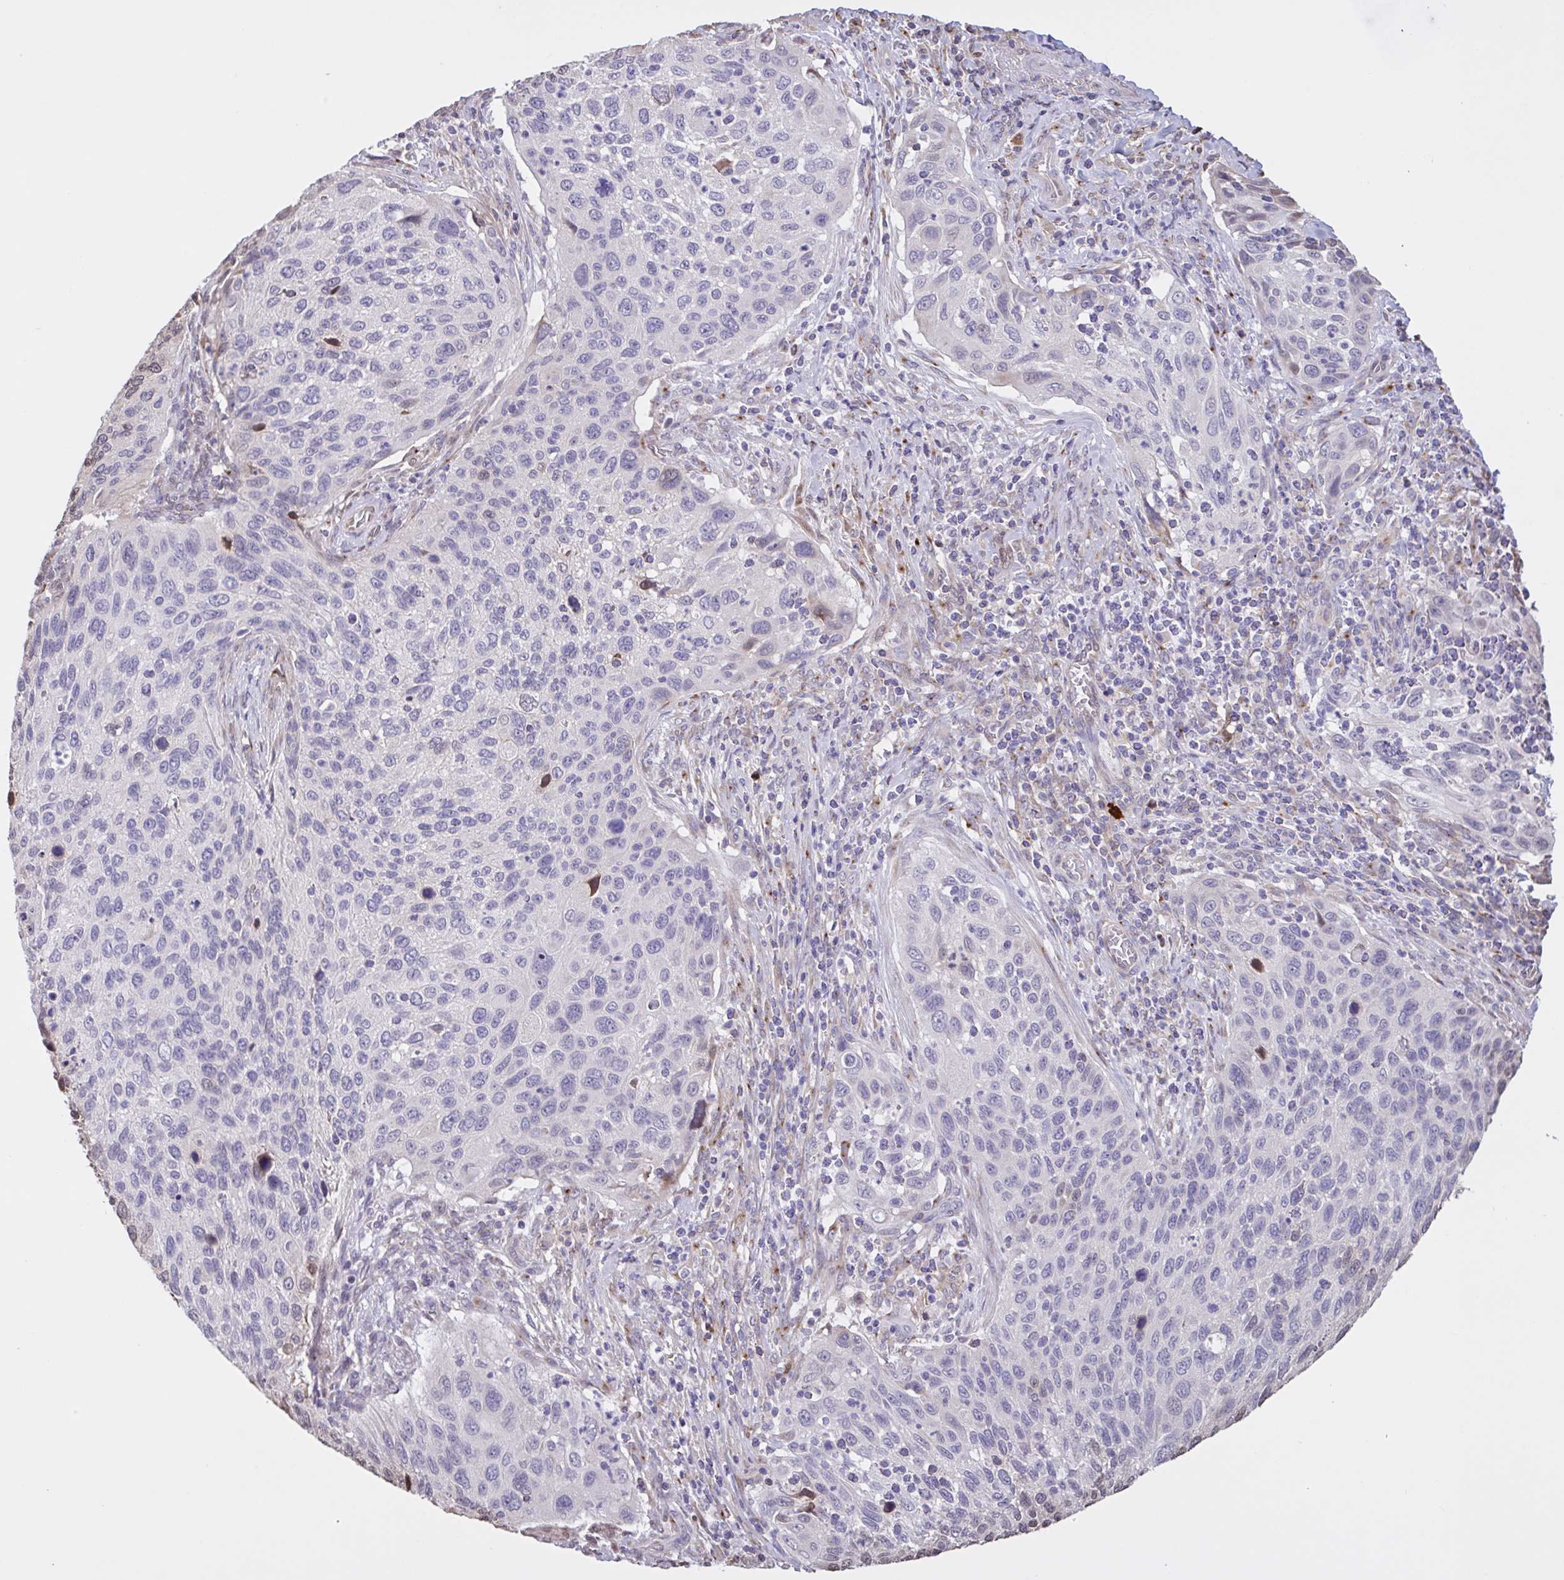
{"staining": {"intensity": "moderate", "quantity": "<25%", "location": "nuclear"}, "tissue": "cervical cancer", "cell_type": "Tumor cells", "image_type": "cancer", "snomed": [{"axis": "morphology", "description": "Squamous cell carcinoma, NOS"}, {"axis": "topography", "description": "Cervix"}], "caption": "DAB (3,3'-diaminobenzidine) immunohistochemical staining of cervical squamous cell carcinoma reveals moderate nuclear protein staining in approximately <25% of tumor cells. (Stains: DAB (3,3'-diaminobenzidine) in brown, nuclei in blue, Microscopy: brightfield microscopy at high magnification).", "gene": "MRGPRX2", "patient": {"sex": "female", "age": 70}}